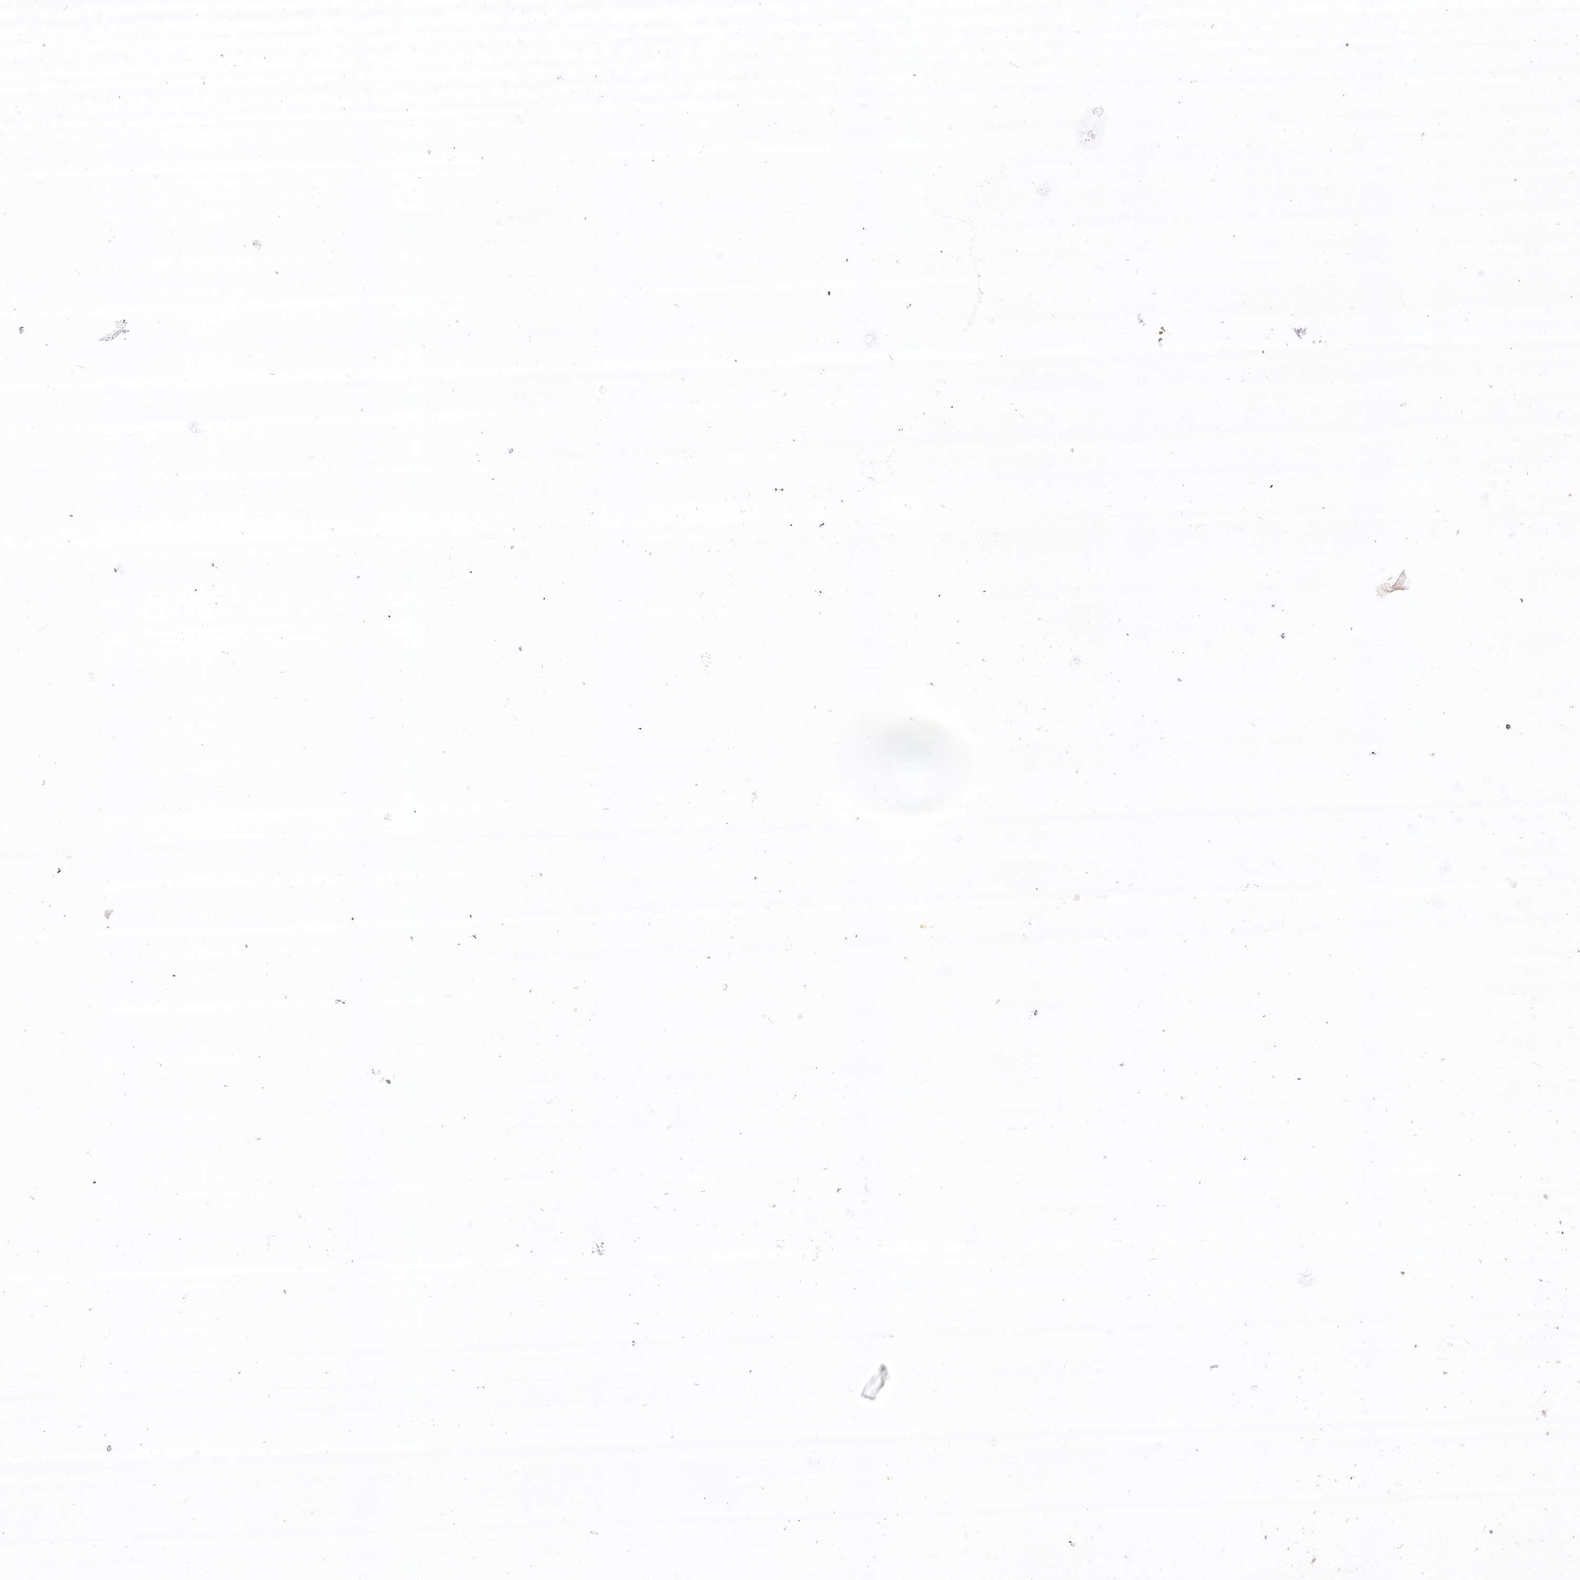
{"staining": {"intensity": "moderate", "quantity": ">75%", "location": "cytoplasmic/membranous,nuclear"}, "tissue": "ovarian cancer", "cell_type": "Tumor cells", "image_type": "cancer", "snomed": [{"axis": "morphology", "description": "Carcinoma, endometroid"}, {"axis": "topography", "description": "Ovary"}], "caption": "Ovarian cancer stained for a protein exhibits moderate cytoplasmic/membranous and nuclear positivity in tumor cells.", "gene": "COPG1", "patient": {"sex": "female", "age": 62}}